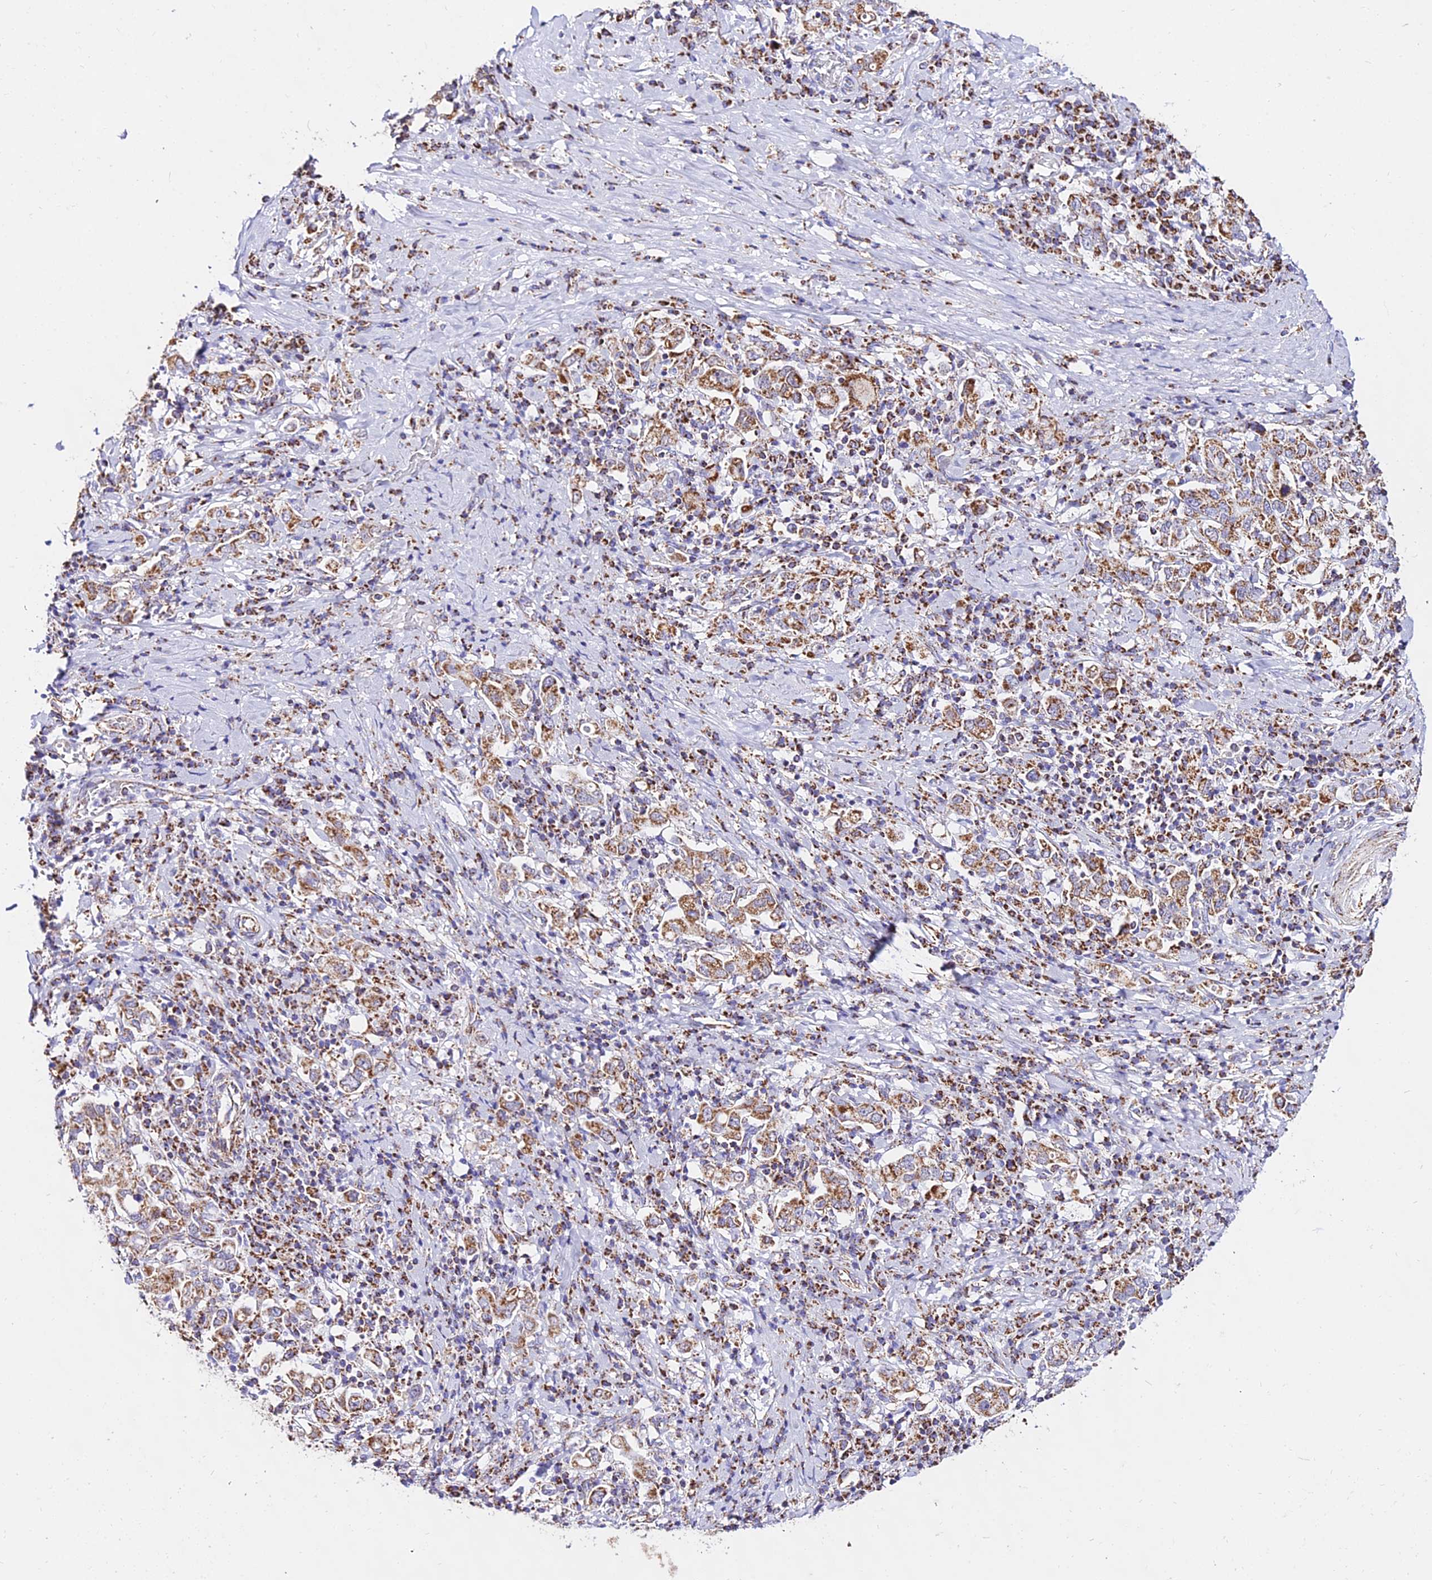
{"staining": {"intensity": "moderate", "quantity": ">75%", "location": "cytoplasmic/membranous"}, "tissue": "stomach cancer", "cell_type": "Tumor cells", "image_type": "cancer", "snomed": [{"axis": "morphology", "description": "Adenocarcinoma, NOS"}, {"axis": "topography", "description": "Stomach, upper"}, {"axis": "topography", "description": "Stomach"}], "caption": "Stomach cancer (adenocarcinoma) stained with a protein marker shows moderate staining in tumor cells.", "gene": "ATP5PD", "patient": {"sex": "male", "age": 62}}